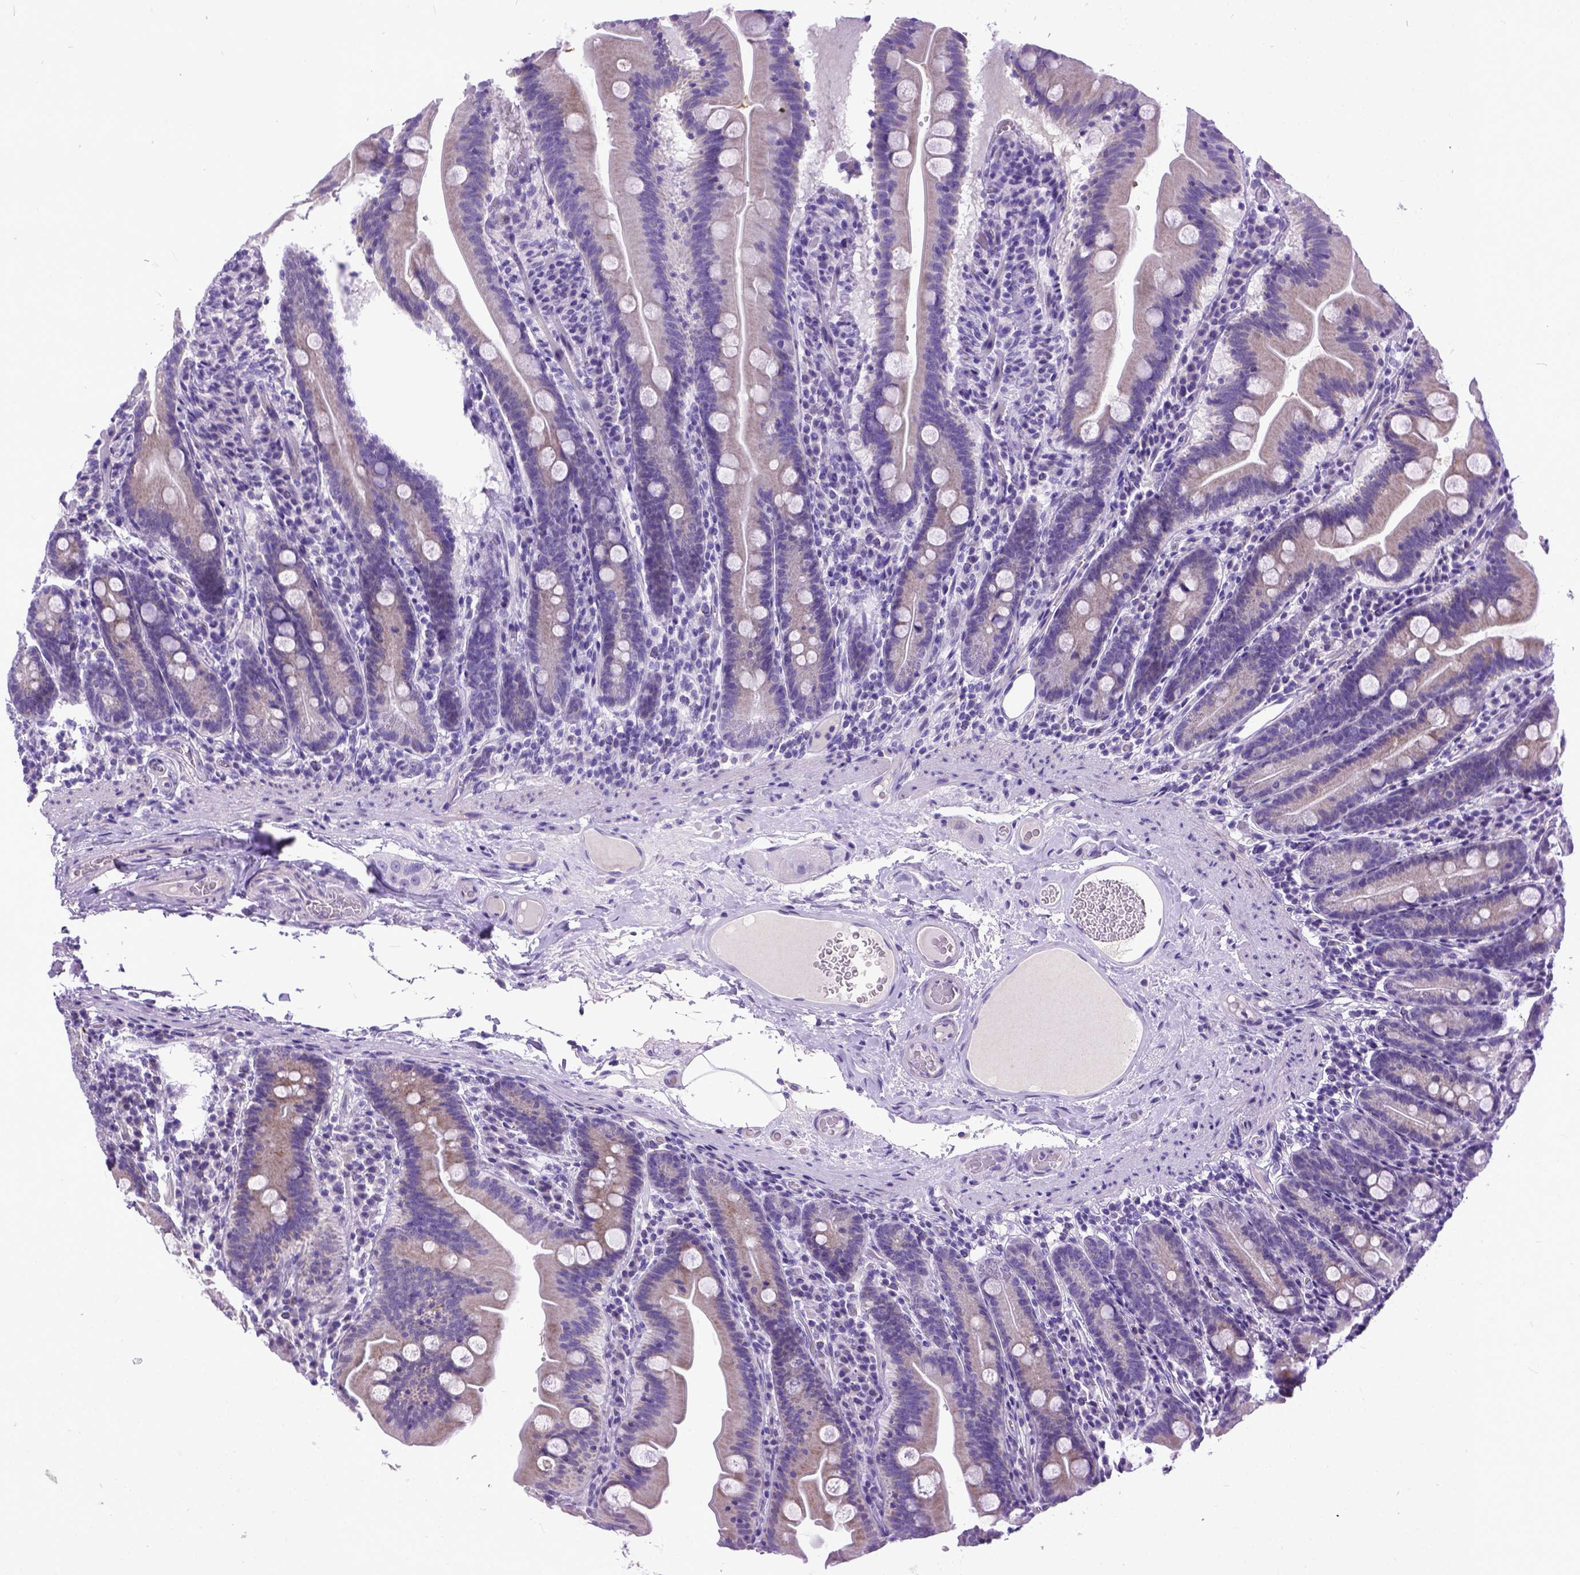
{"staining": {"intensity": "weak", "quantity": "25%-75%", "location": "cytoplasmic/membranous"}, "tissue": "small intestine", "cell_type": "Glandular cells", "image_type": "normal", "snomed": [{"axis": "morphology", "description": "Normal tissue, NOS"}, {"axis": "topography", "description": "Small intestine"}], "caption": "IHC of benign human small intestine reveals low levels of weak cytoplasmic/membranous positivity in approximately 25%-75% of glandular cells. (DAB IHC, brown staining for protein, blue staining for nuclei).", "gene": "PLK5", "patient": {"sex": "male", "age": 37}}